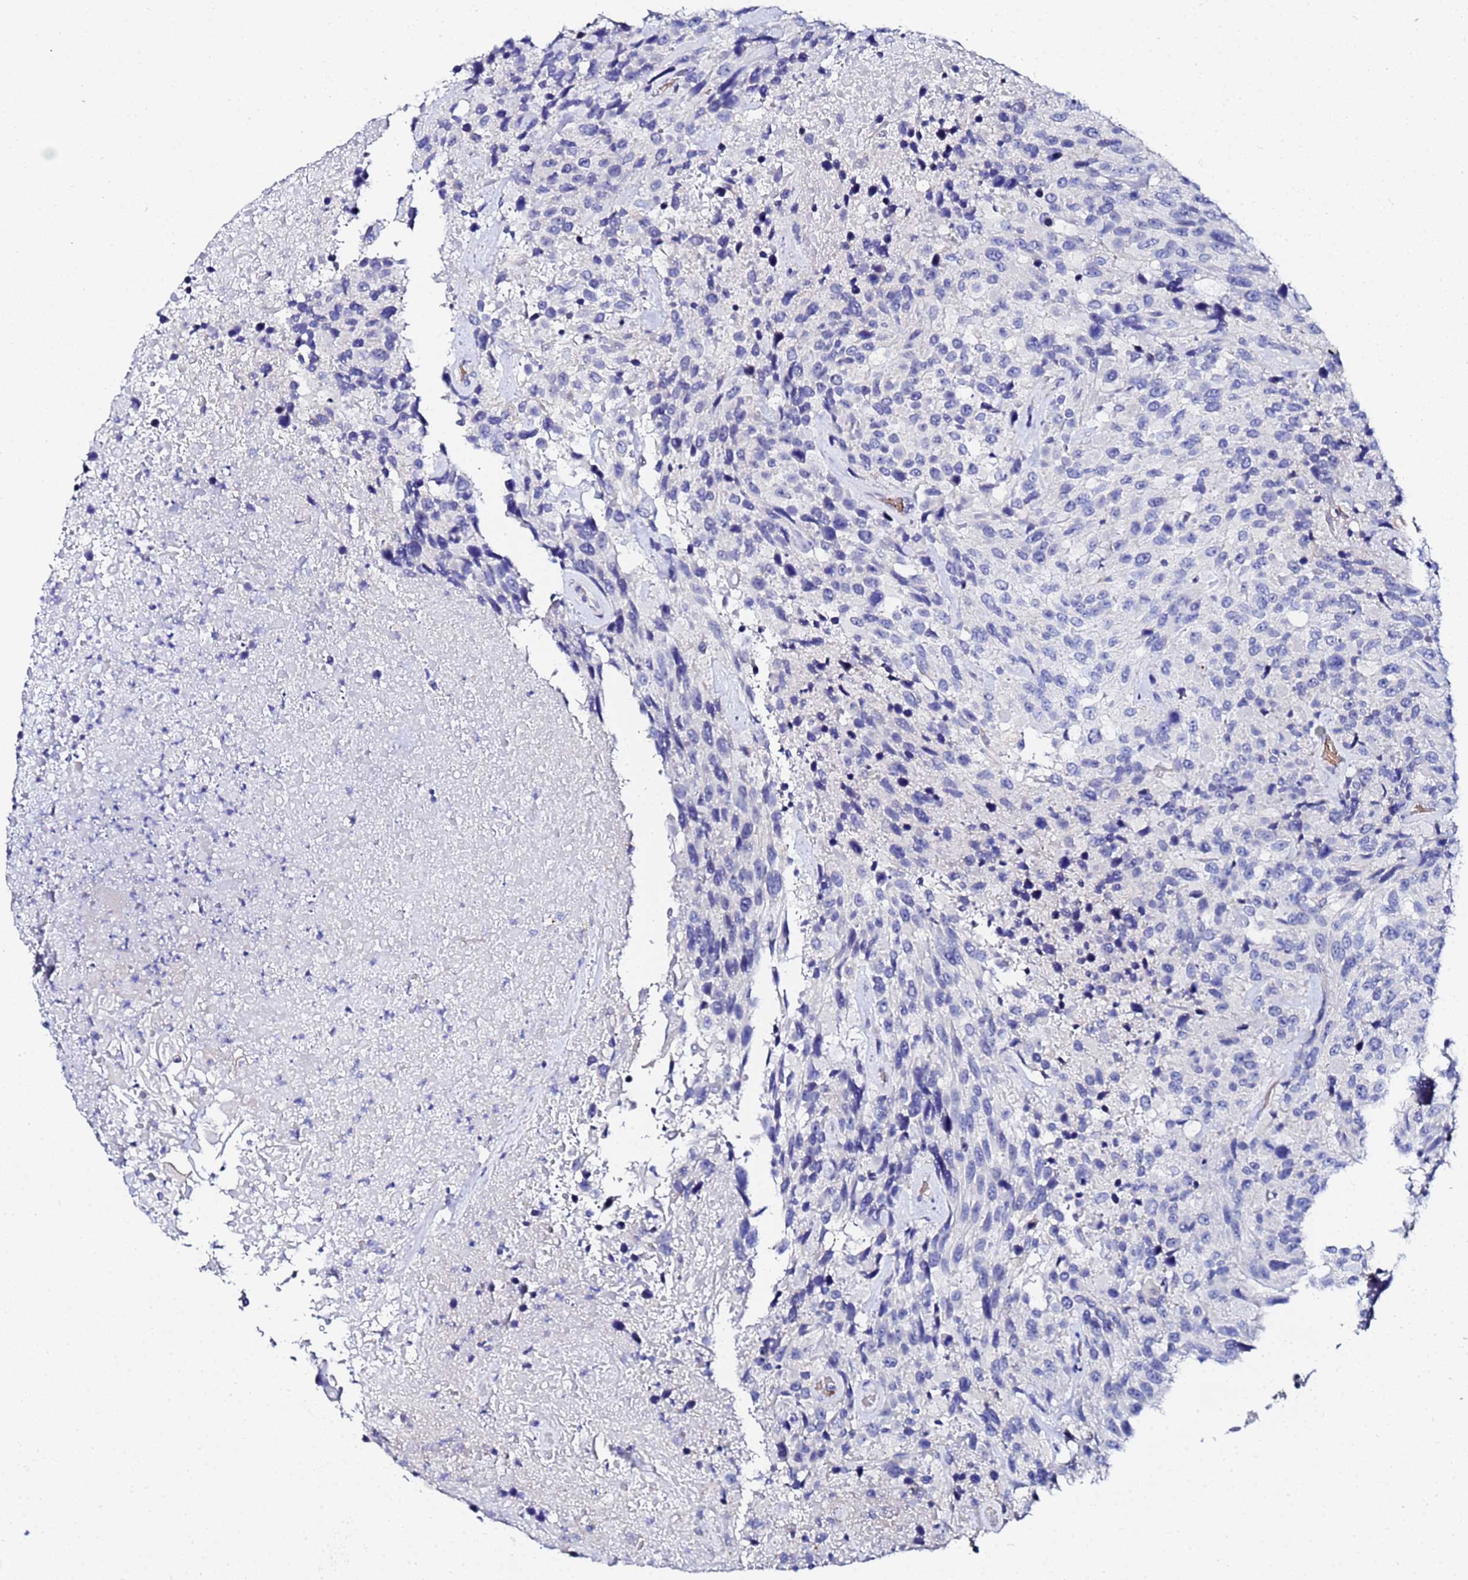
{"staining": {"intensity": "negative", "quantity": "none", "location": "none"}, "tissue": "urothelial cancer", "cell_type": "Tumor cells", "image_type": "cancer", "snomed": [{"axis": "morphology", "description": "Urothelial carcinoma, High grade"}, {"axis": "topography", "description": "Urinary bladder"}], "caption": "Tumor cells are negative for brown protein staining in high-grade urothelial carcinoma. (Stains: DAB (3,3'-diaminobenzidine) immunohistochemistry (IHC) with hematoxylin counter stain, Microscopy: brightfield microscopy at high magnification).", "gene": "ZNF26", "patient": {"sex": "female", "age": 70}}